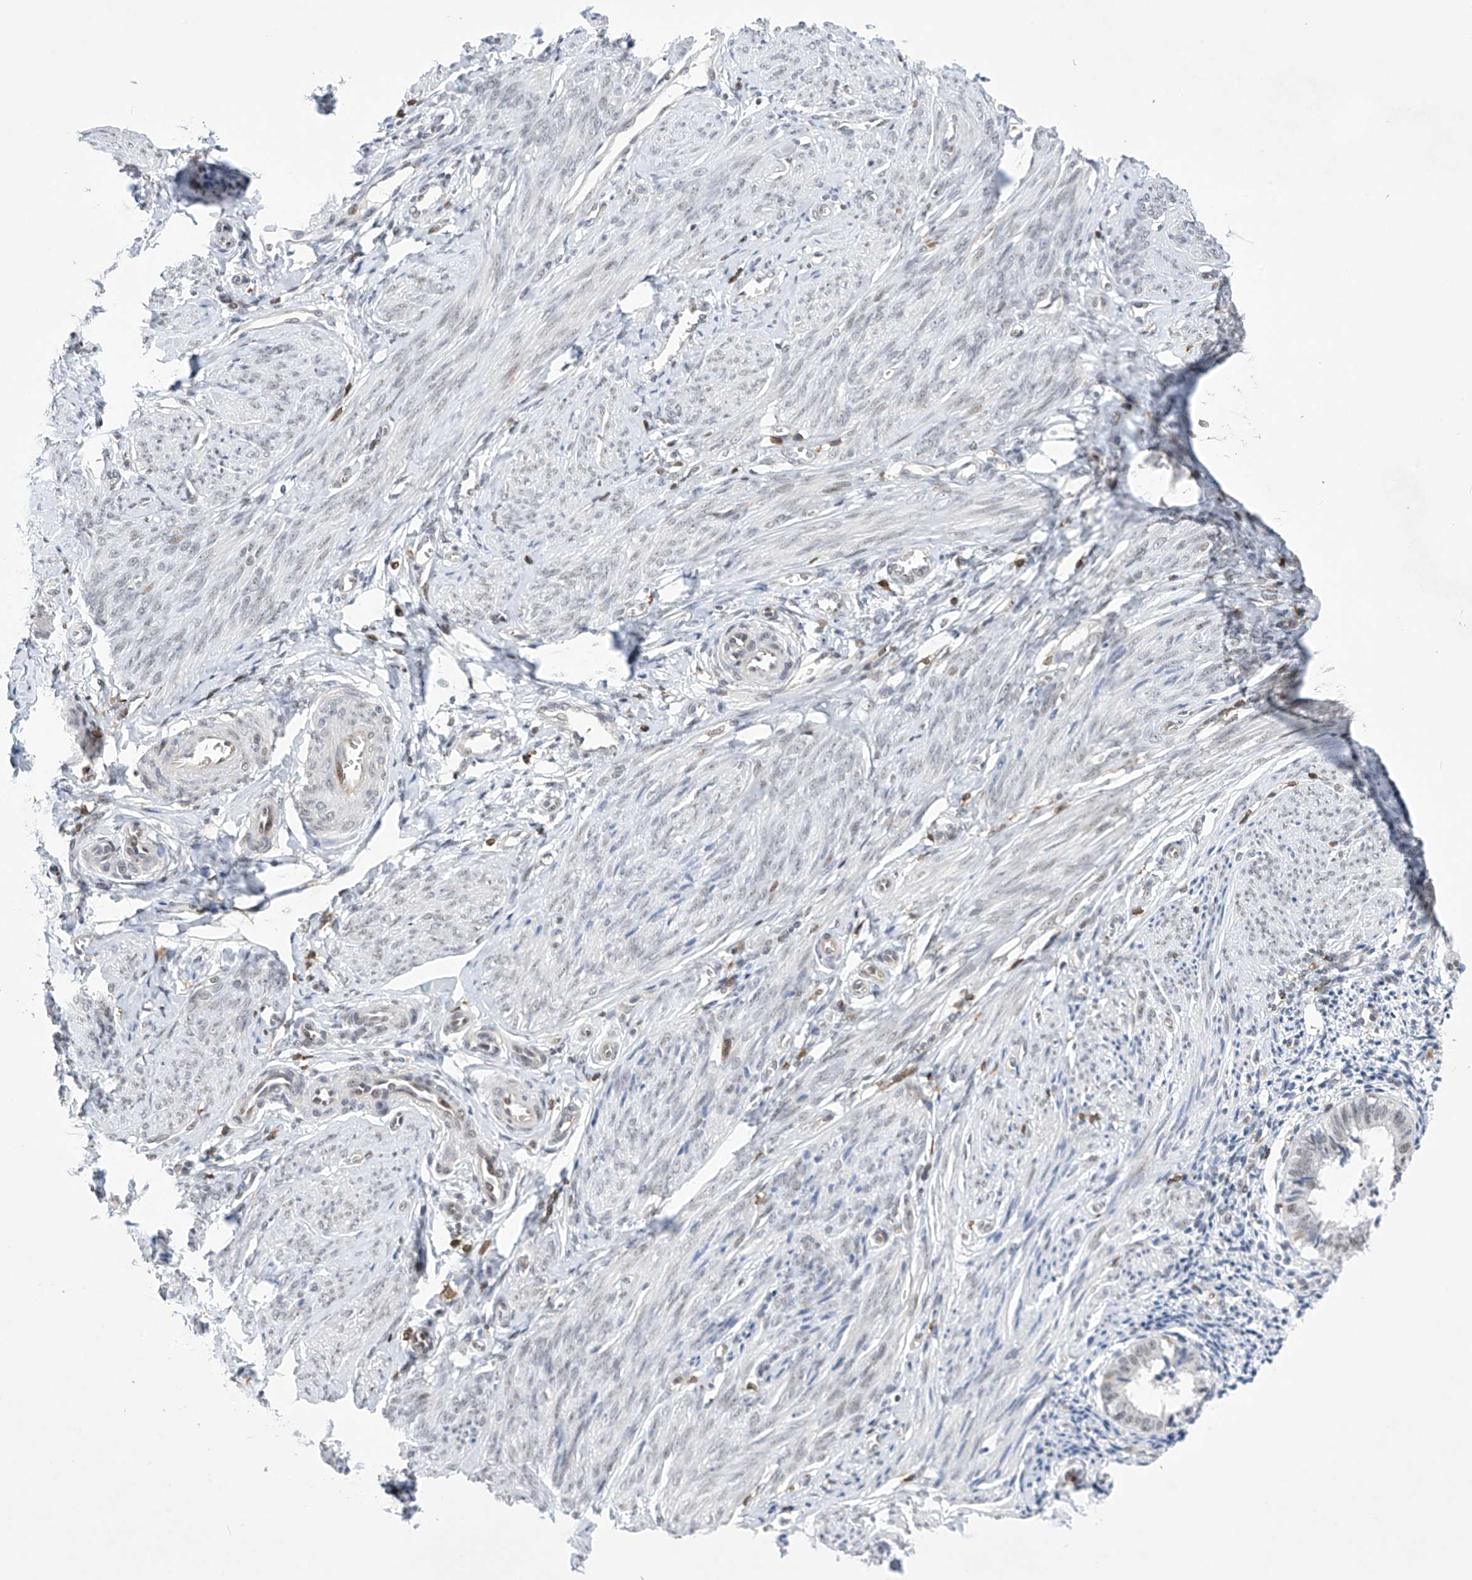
{"staining": {"intensity": "negative", "quantity": "none", "location": "none"}, "tissue": "endometrium", "cell_type": "Cells in endometrial stroma", "image_type": "normal", "snomed": [{"axis": "morphology", "description": "Normal tissue, NOS"}, {"axis": "topography", "description": "Uterus"}, {"axis": "topography", "description": "Endometrium"}], "caption": "Endometrium was stained to show a protein in brown. There is no significant staining in cells in endometrial stroma. The staining was performed using DAB (3,3'-diaminobenzidine) to visualize the protein expression in brown, while the nuclei were stained in blue with hematoxylin (Magnification: 20x).", "gene": "MSL3", "patient": {"sex": "female", "age": 48}}